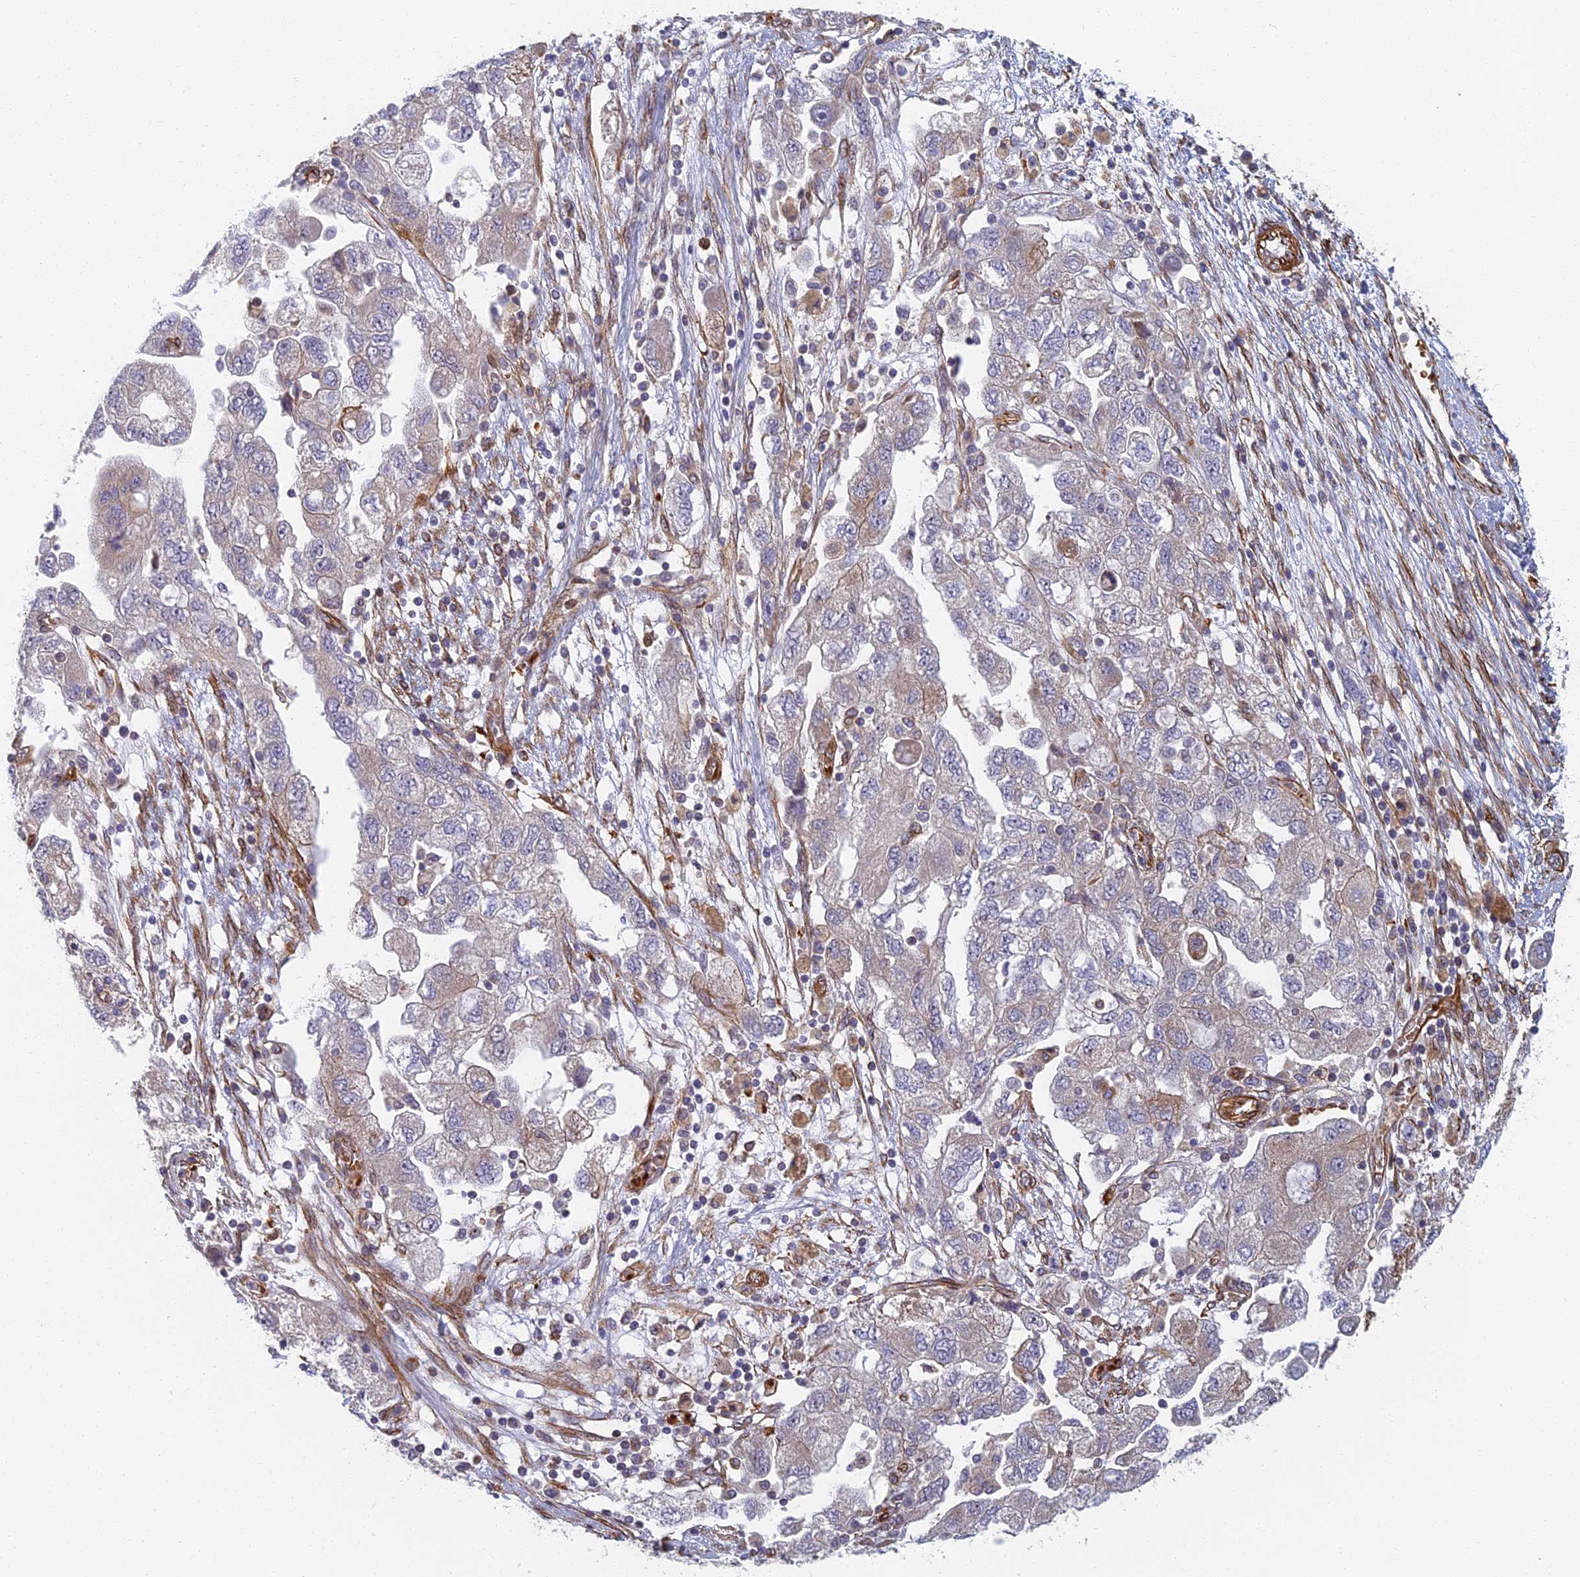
{"staining": {"intensity": "negative", "quantity": "none", "location": "none"}, "tissue": "ovarian cancer", "cell_type": "Tumor cells", "image_type": "cancer", "snomed": [{"axis": "morphology", "description": "Carcinoma, NOS"}, {"axis": "morphology", "description": "Cystadenocarcinoma, serous, NOS"}, {"axis": "topography", "description": "Ovary"}], "caption": "Immunohistochemistry histopathology image of neoplastic tissue: carcinoma (ovarian) stained with DAB exhibits no significant protein expression in tumor cells. The staining is performed using DAB brown chromogen with nuclei counter-stained in using hematoxylin.", "gene": "ABCB10", "patient": {"sex": "female", "age": 69}}